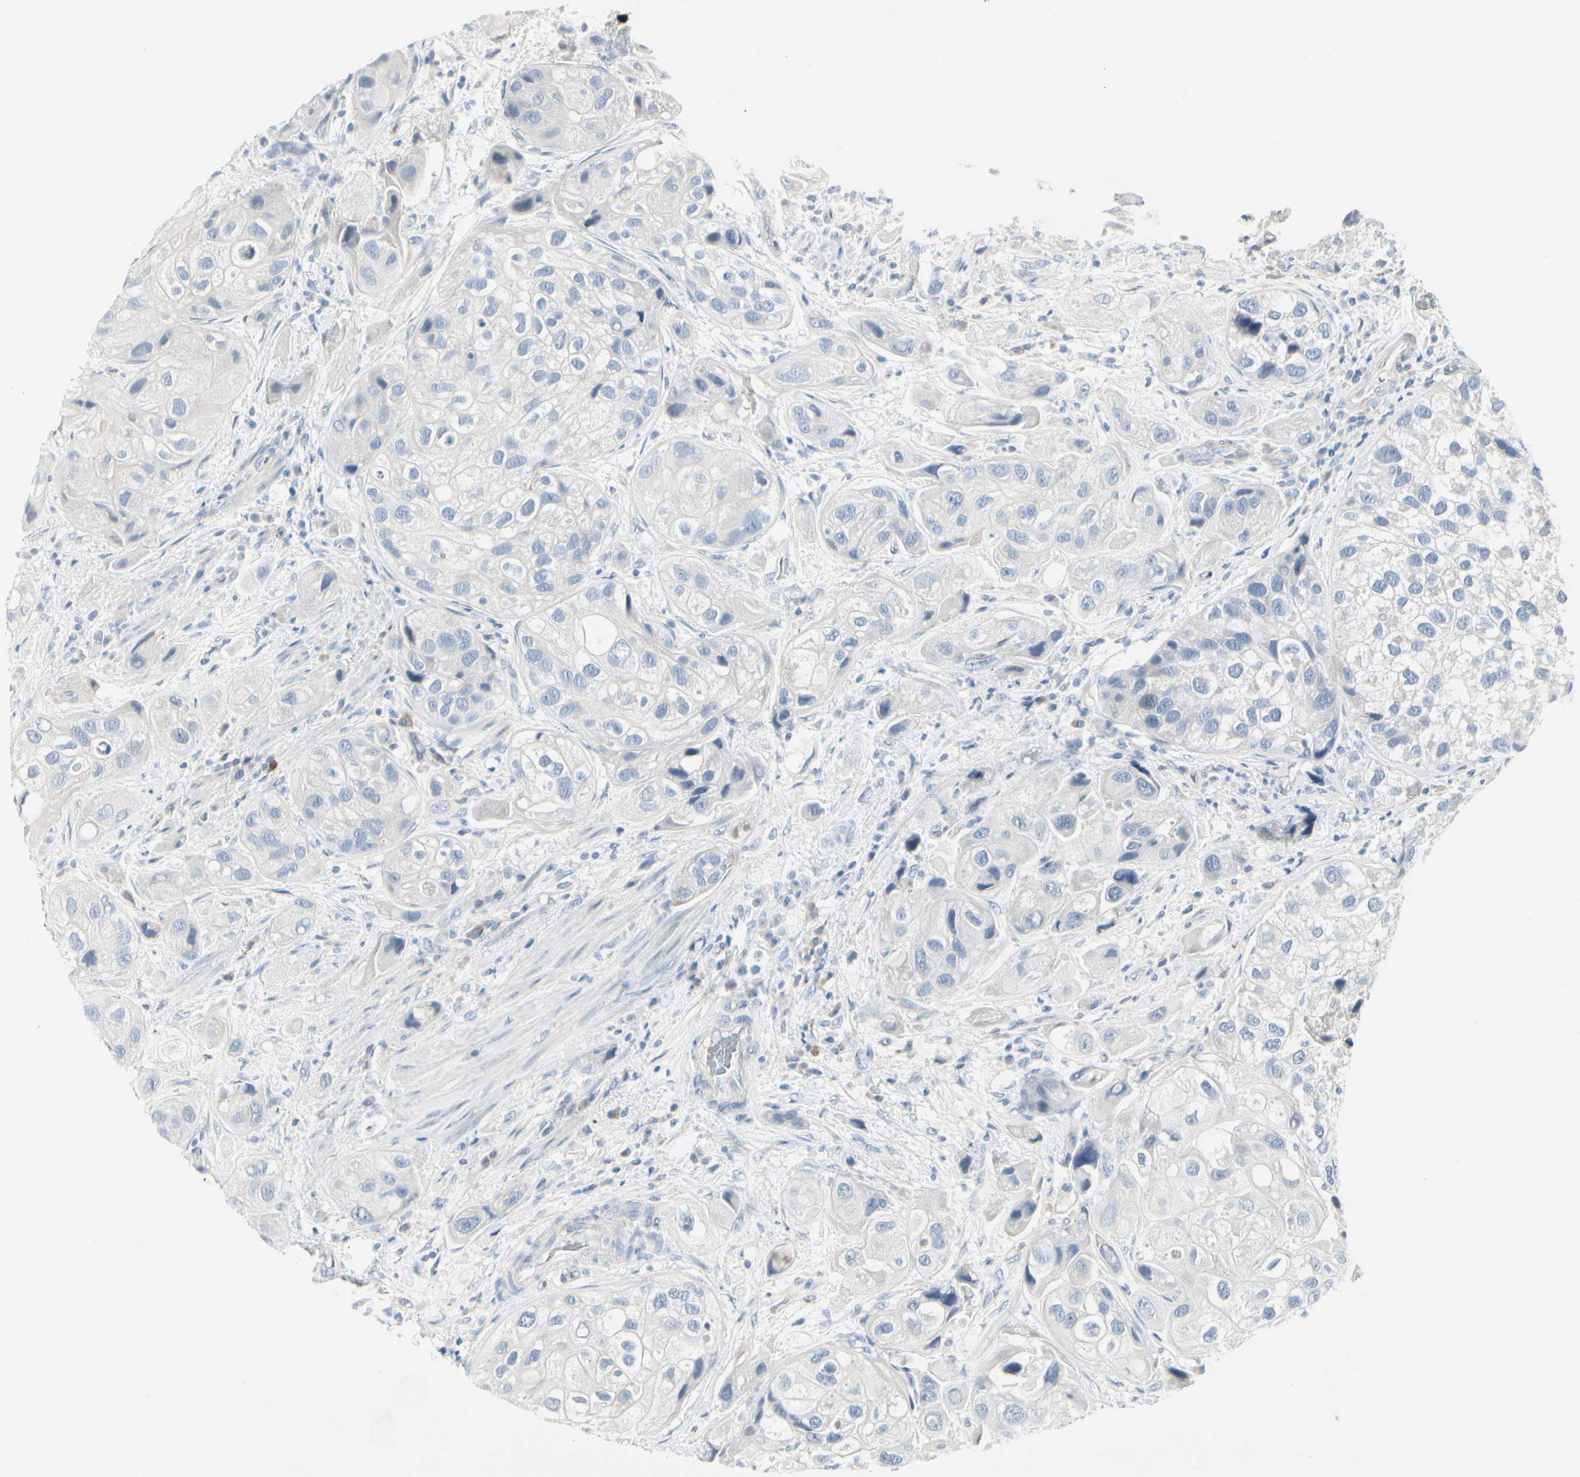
{"staining": {"intensity": "negative", "quantity": "none", "location": "none"}, "tissue": "urothelial cancer", "cell_type": "Tumor cells", "image_type": "cancer", "snomed": [{"axis": "morphology", "description": "Urothelial carcinoma, High grade"}, {"axis": "topography", "description": "Urinary bladder"}], "caption": "IHC histopathology image of urothelial carcinoma (high-grade) stained for a protein (brown), which demonstrates no expression in tumor cells.", "gene": "CDHR5", "patient": {"sex": "female", "age": 64}}